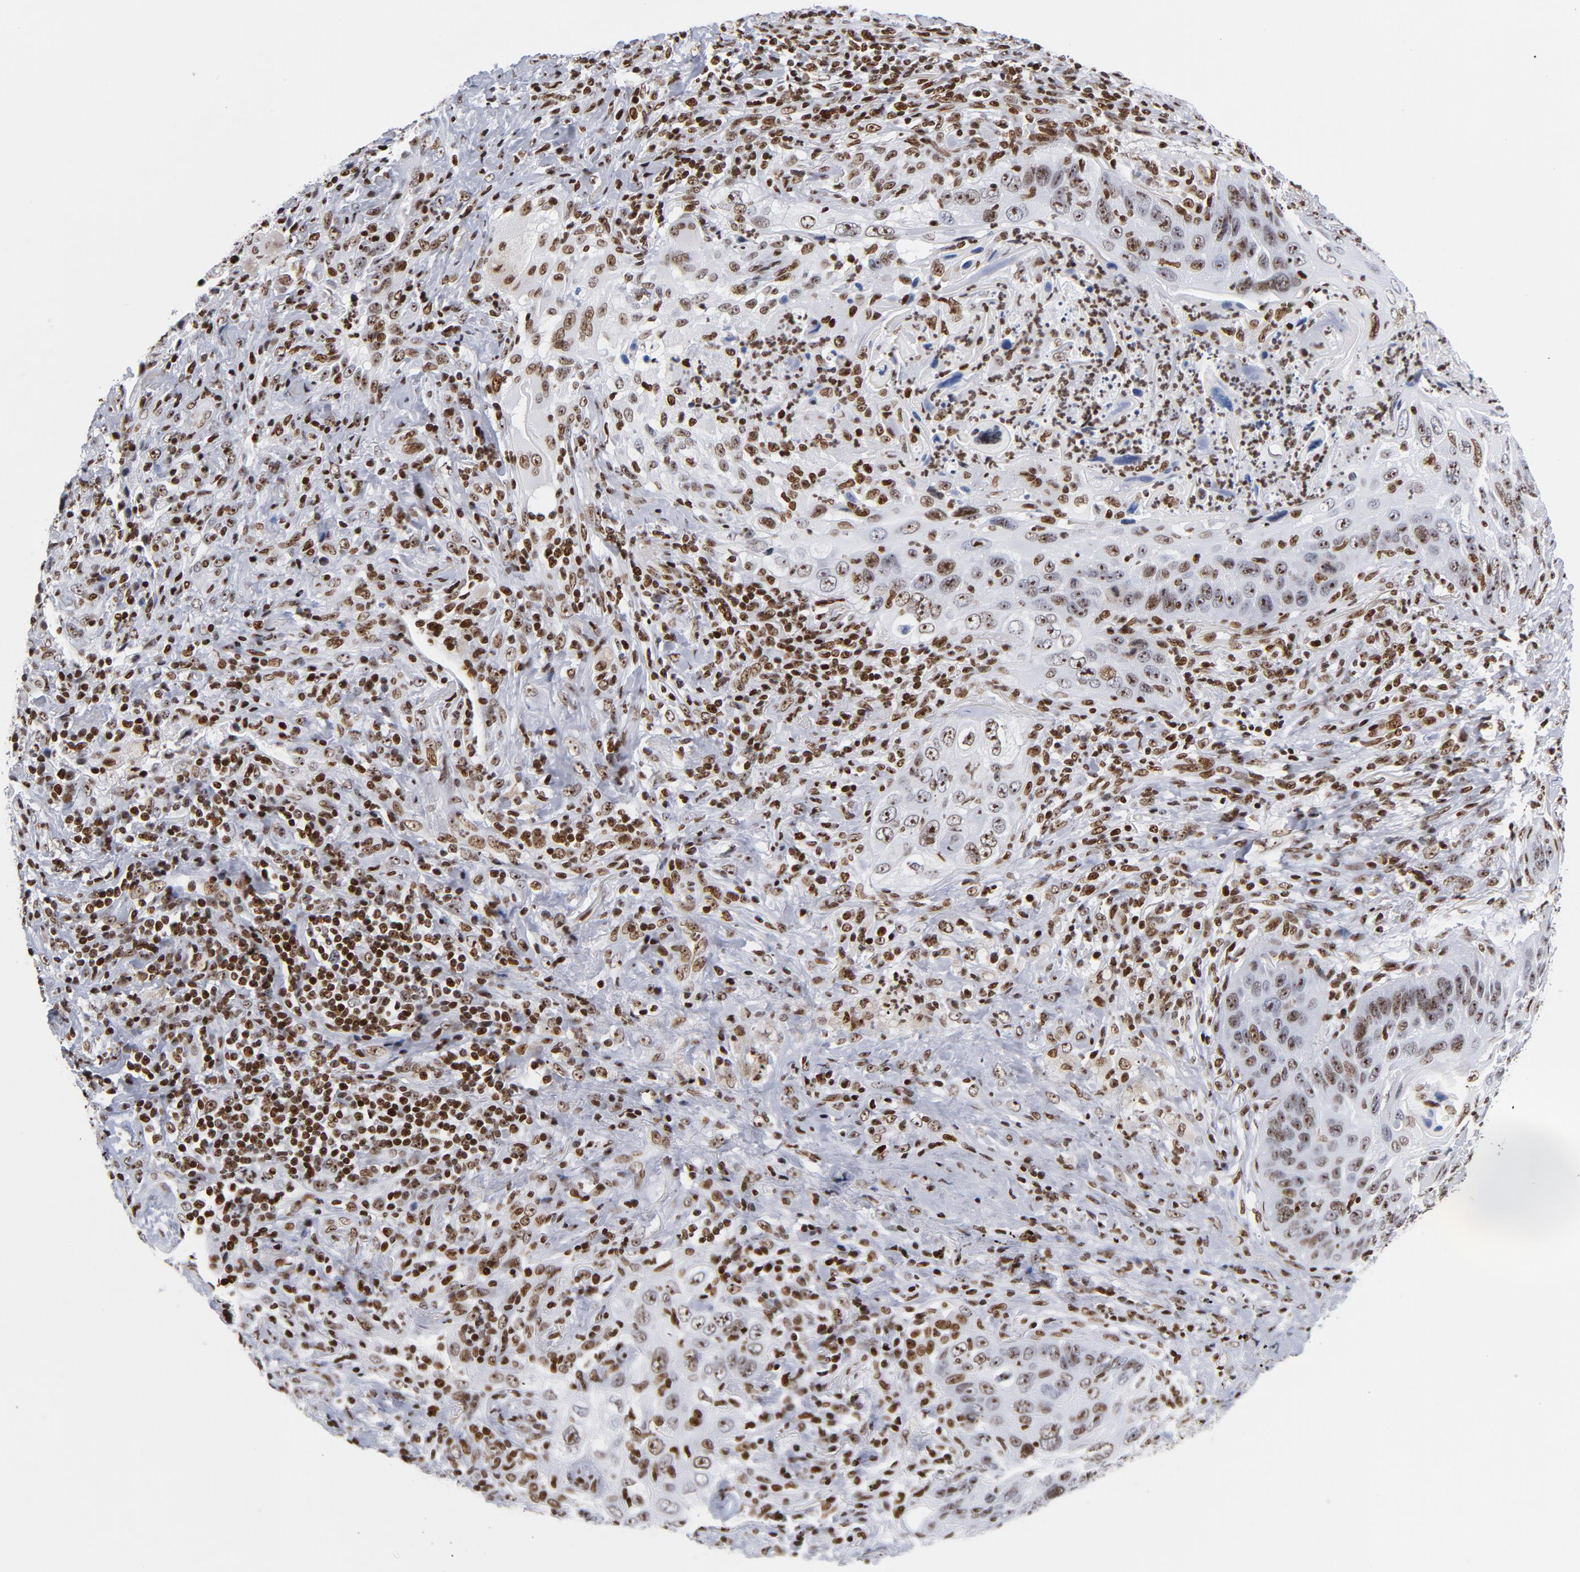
{"staining": {"intensity": "moderate", "quantity": ">75%", "location": "nuclear"}, "tissue": "lung cancer", "cell_type": "Tumor cells", "image_type": "cancer", "snomed": [{"axis": "morphology", "description": "Squamous cell carcinoma, NOS"}, {"axis": "topography", "description": "Lung"}], "caption": "A photomicrograph of squamous cell carcinoma (lung) stained for a protein demonstrates moderate nuclear brown staining in tumor cells. (brown staining indicates protein expression, while blue staining denotes nuclei).", "gene": "TOP2B", "patient": {"sex": "female", "age": 67}}